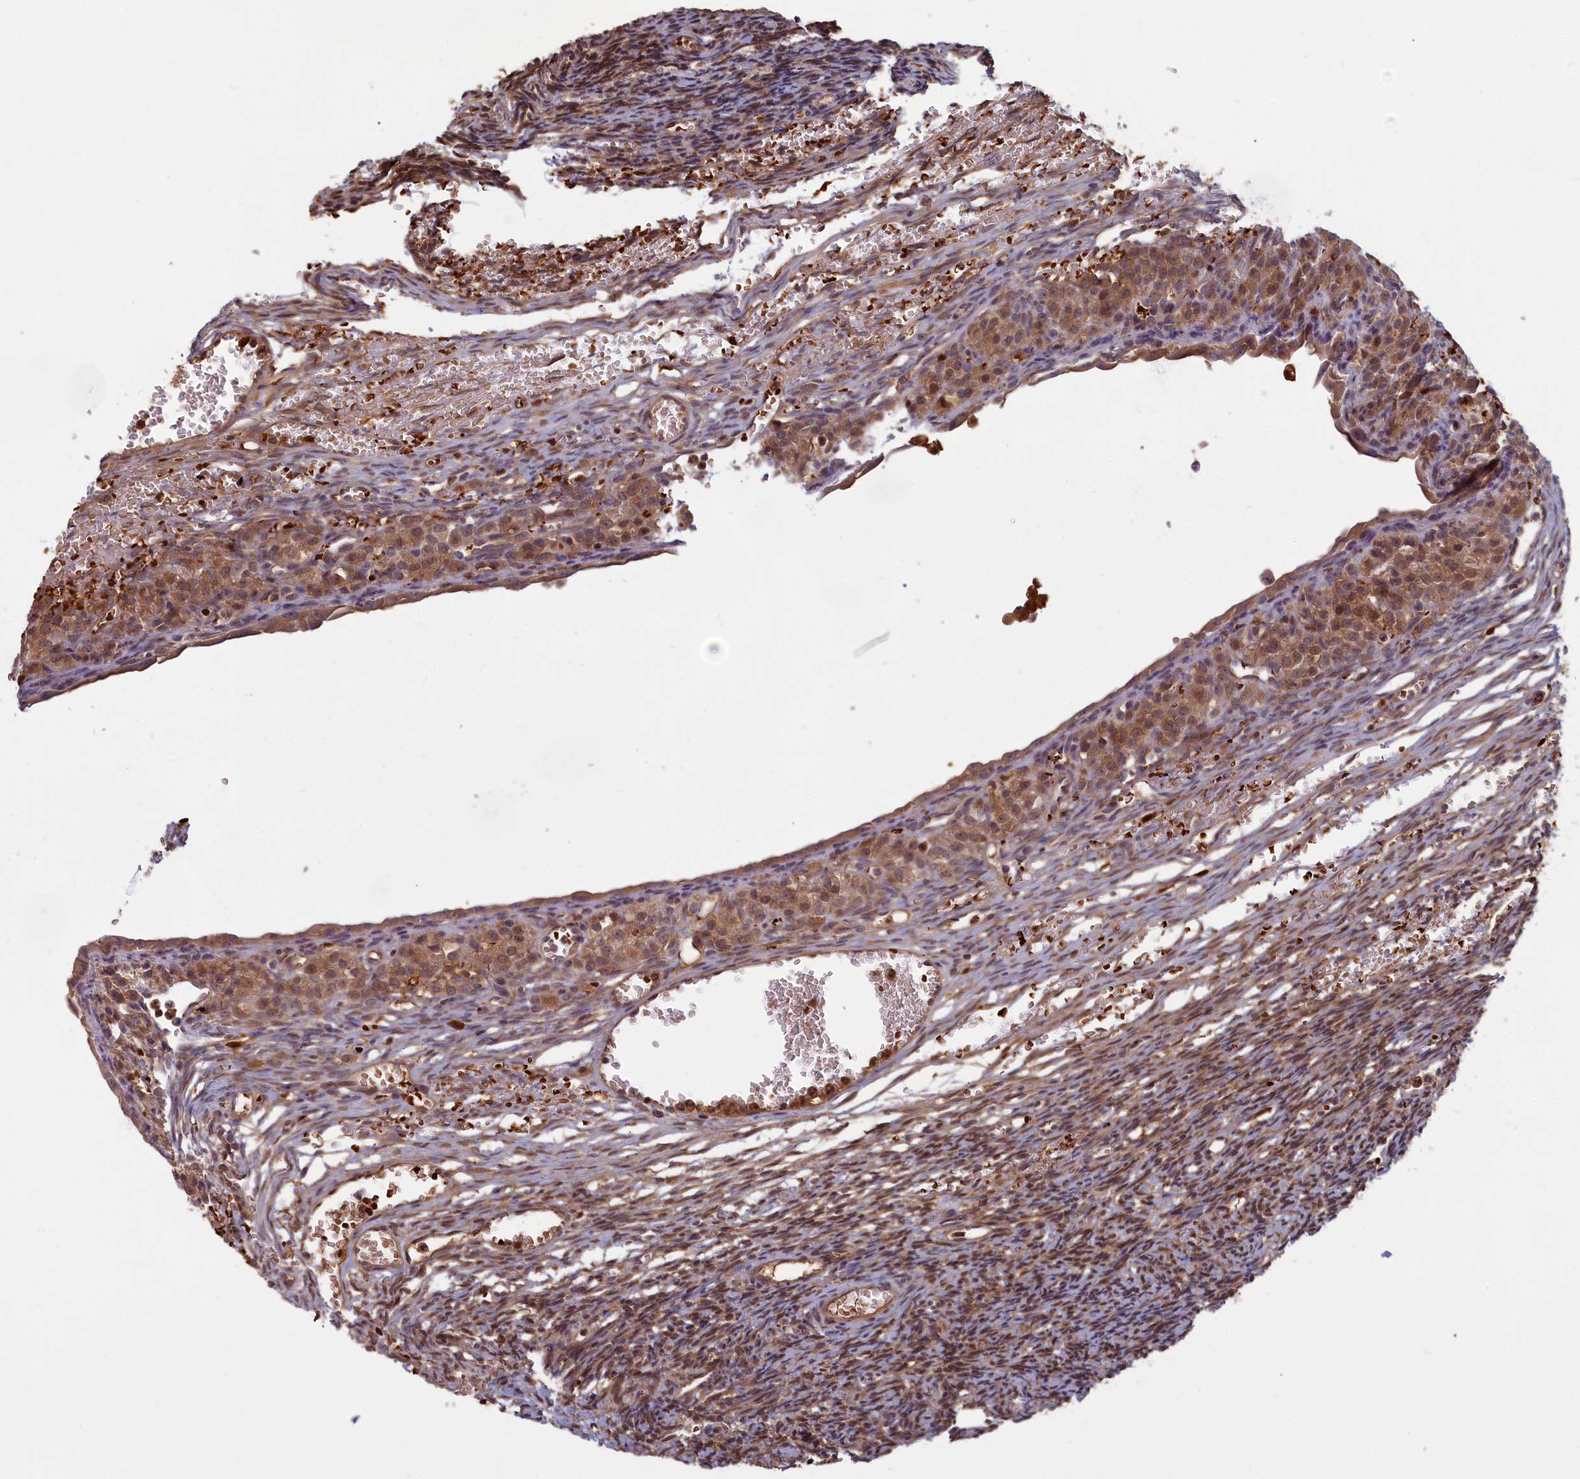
{"staining": {"intensity": "moderate", "quantity": ">75%", "location": "cytoplasmic/membranous,nuclear"}, "tissue": "ovary", "cell_type": "Ovarian stroma cells", "image_type": "normal", "snomed": [{"axis": "morphology", "description": "Normal tissue, NOS"}, {"axis": "topography", "description": "Ovary"}], "caption": "A high-resolution histopathology image shows immunohistochemistry (IHC) staining of normal ovary, which reveals moderate cytoplasmic/membranous,nuclear positivity in approximately >75% of ovarian stroma cells. Using DAB (brown) and hematoxylin (blue) stains, captured at high magnification using brightfield microscopy.", "gene": "BLVRB", "patient": {"sex": "female", "age": 39}}